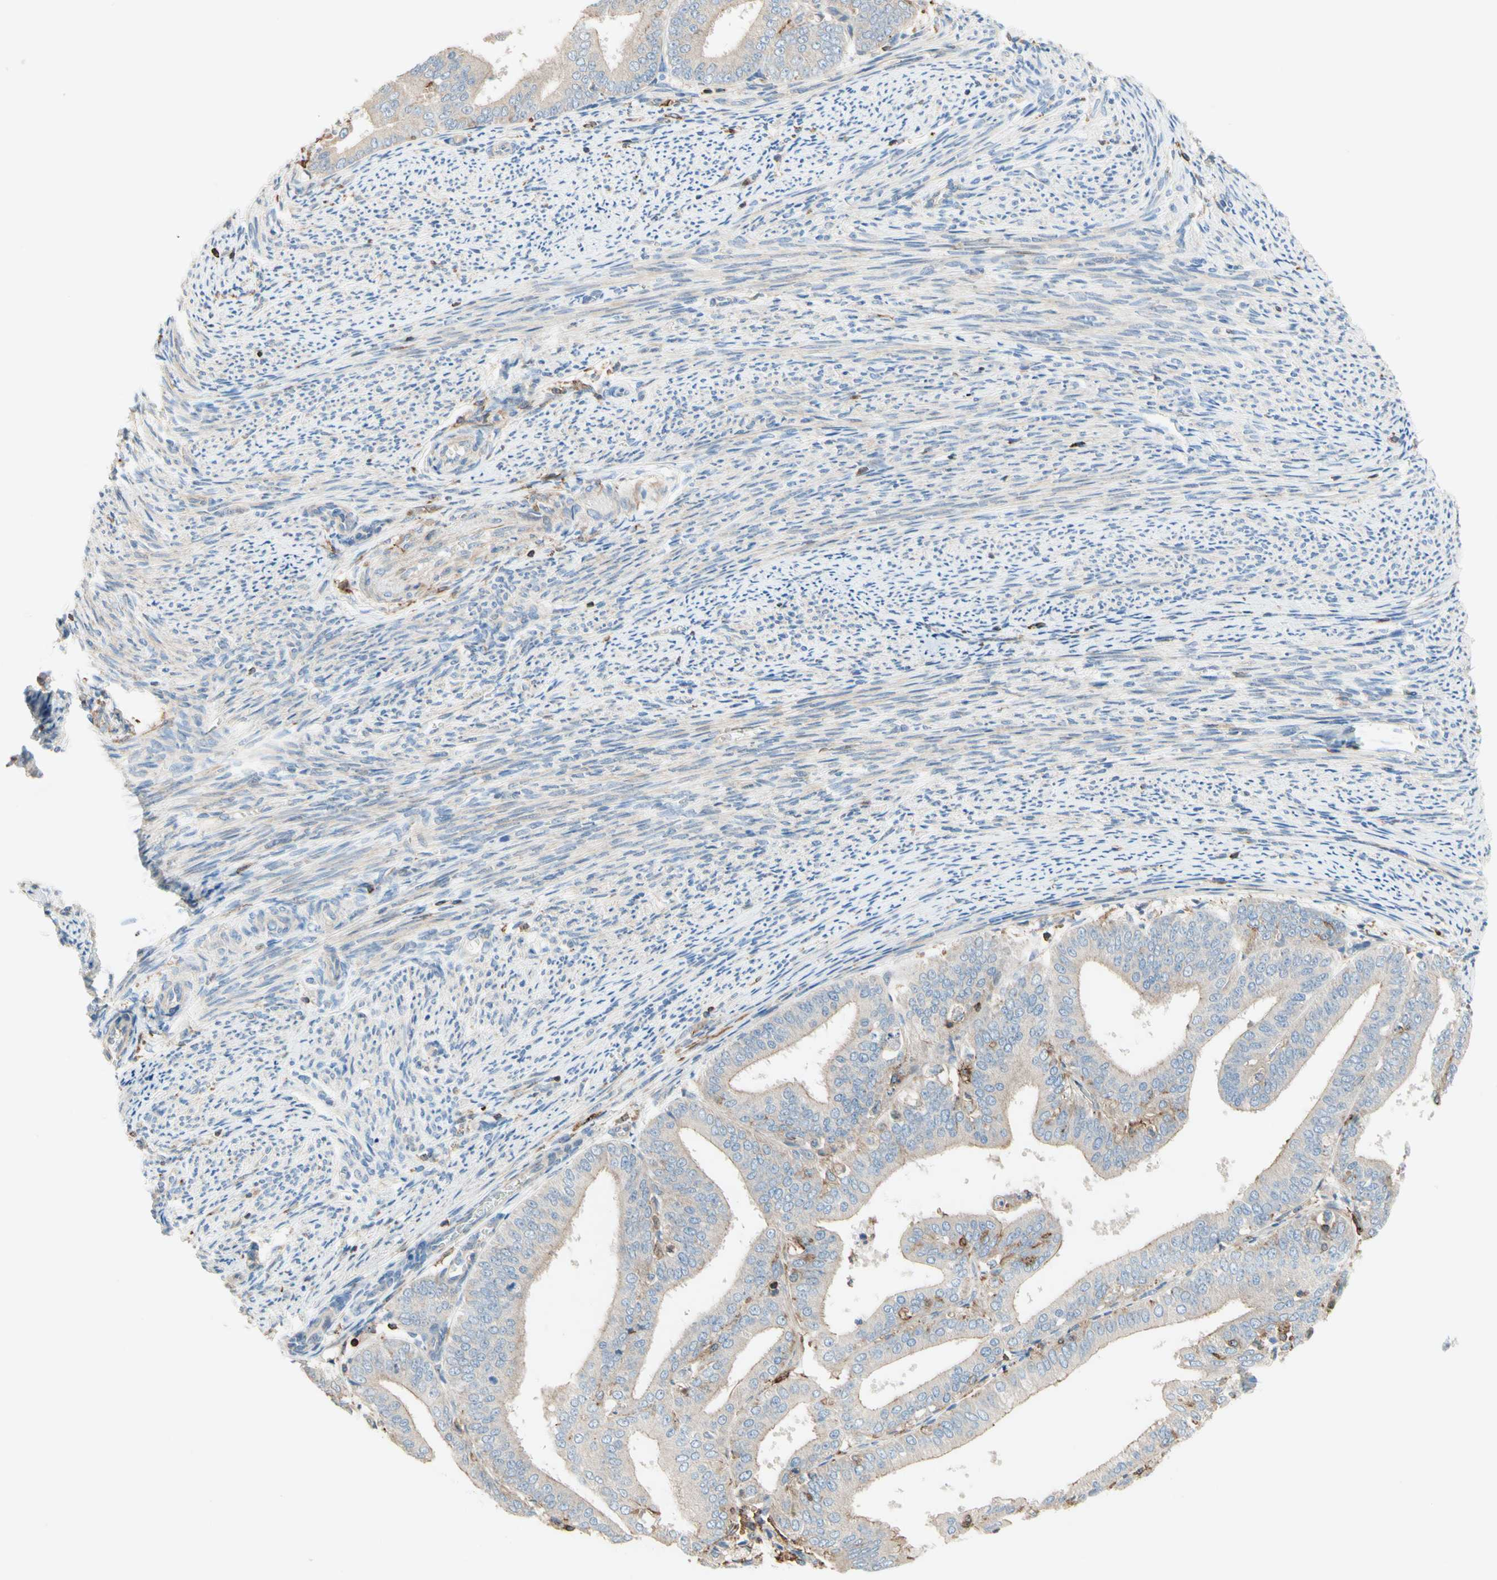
{"staining": {"intensity": "weak", "quantity": ">75%", "location": "cytoplasmic/membranous"}, "tissue": "endometrial cancer", "cell_type": "Tumor cells", "image_type": "cancer", "snomed": [{"axis": "morphology", "description": "Adenocarcinoma, NOS"}, {"axis": "topography", "description": "Endometrium"}], "caption": "High-power microscopy captured an immunohistochemistry (IHC) photomicrograph of adenocarcinoma (endometrial), revealing weak cytoplasmic/membranous staining in about >75% of tumor cells. (Brightfield microscopy of DAB IHC at high magnification).", "gene": "SEMA4C", "patient": {"sex": "female", "age": 63}}